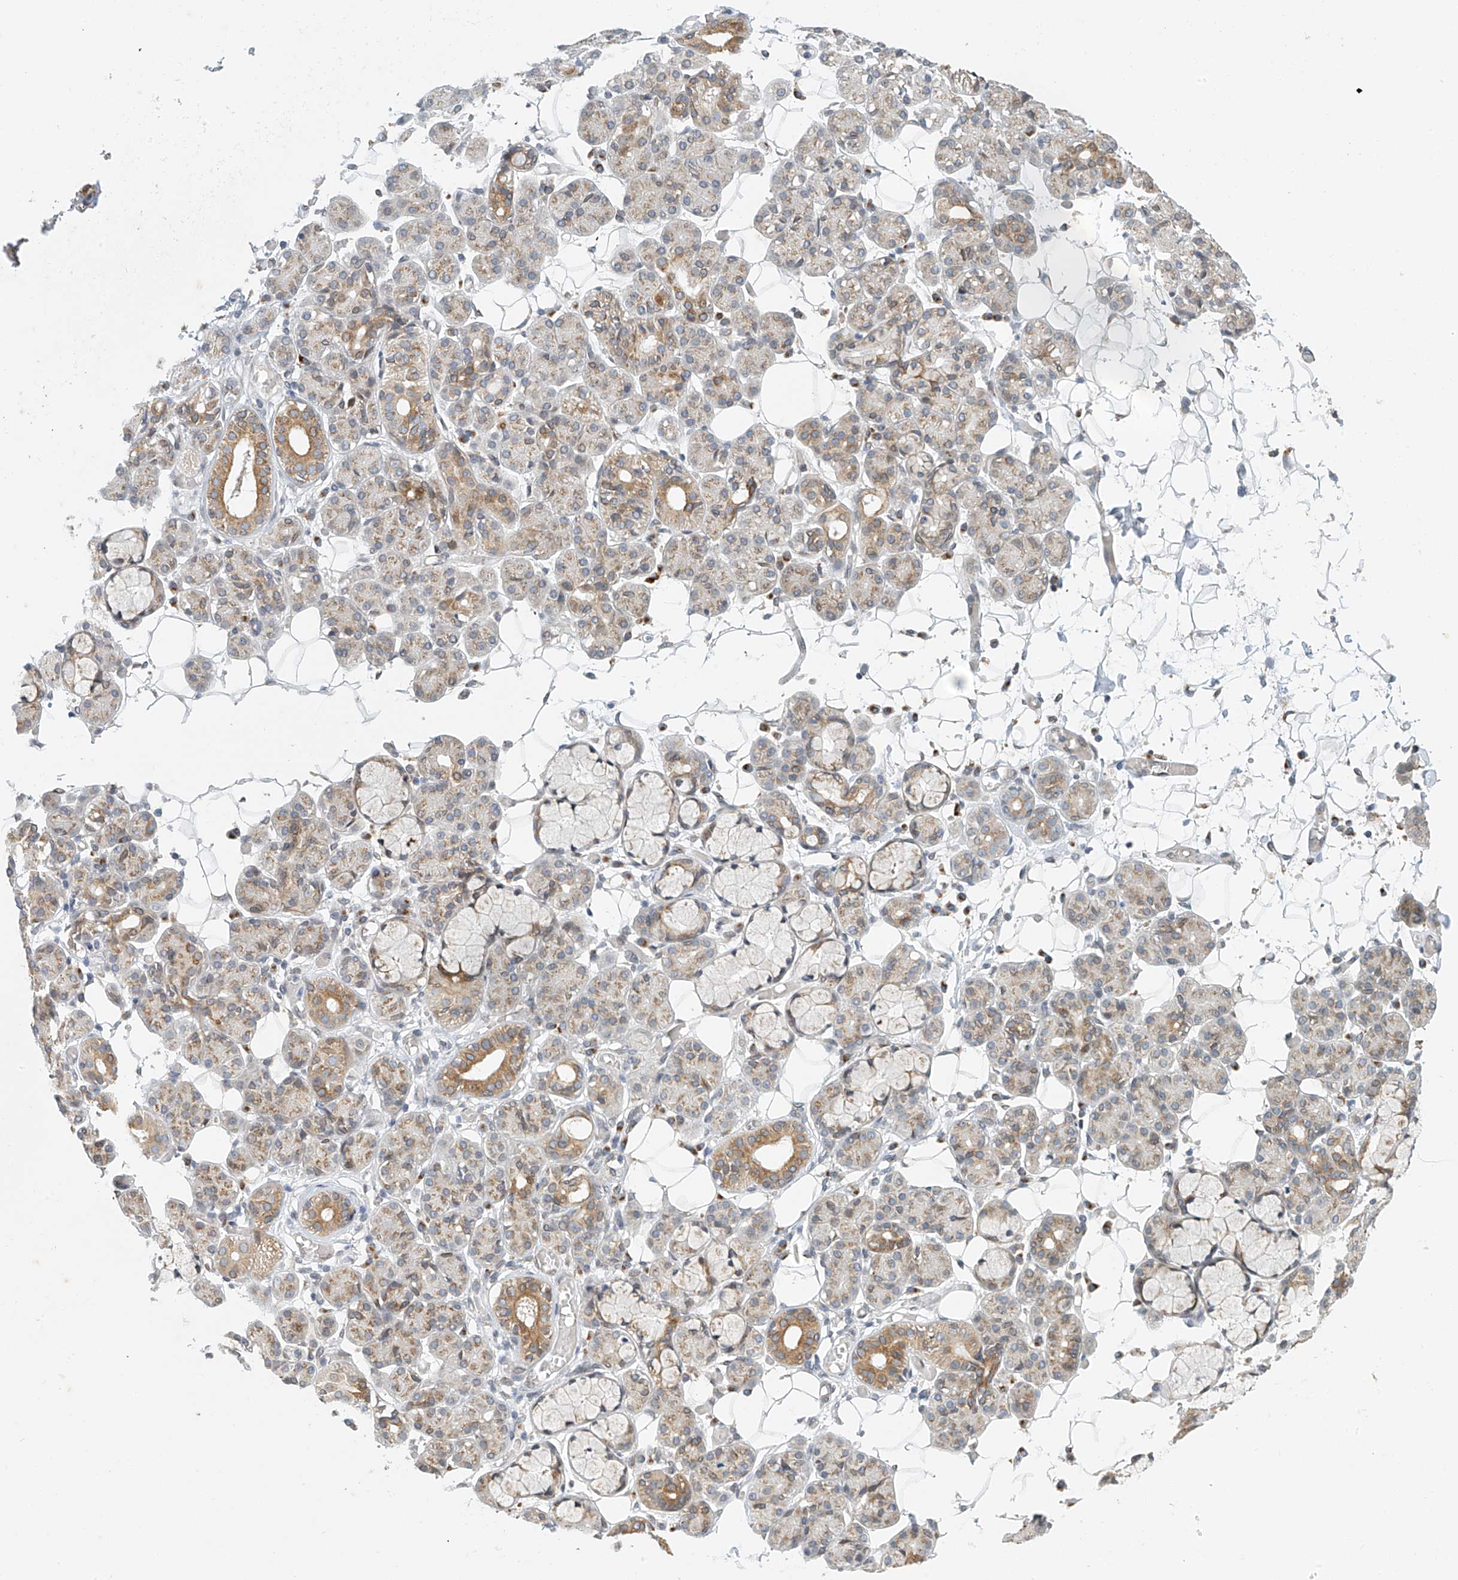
{"staining": {"intensity": "moderate", "quantity": "25%-75%", "location": "cytoplasmic/membranous"}, "tissue": "salivary gland", "cell_type": "Glandular cells", "image_type": "normal", "snomed": [{"axis": "morphology", "description": "Normal tissue, NOS"}, {"axis": "topography", "description": "Salivary gland"}], "caption": "Salivary gland stained with DAB IHC demonstrates medium levels of moderate cytoplasmic/membranous staining in approximately 25%-75% of glandular cells. The protein is shown in brown color, while the nuclei are stained blue.", "gene": "STARD9", "patient": {"sex": "male", "age": 63}}